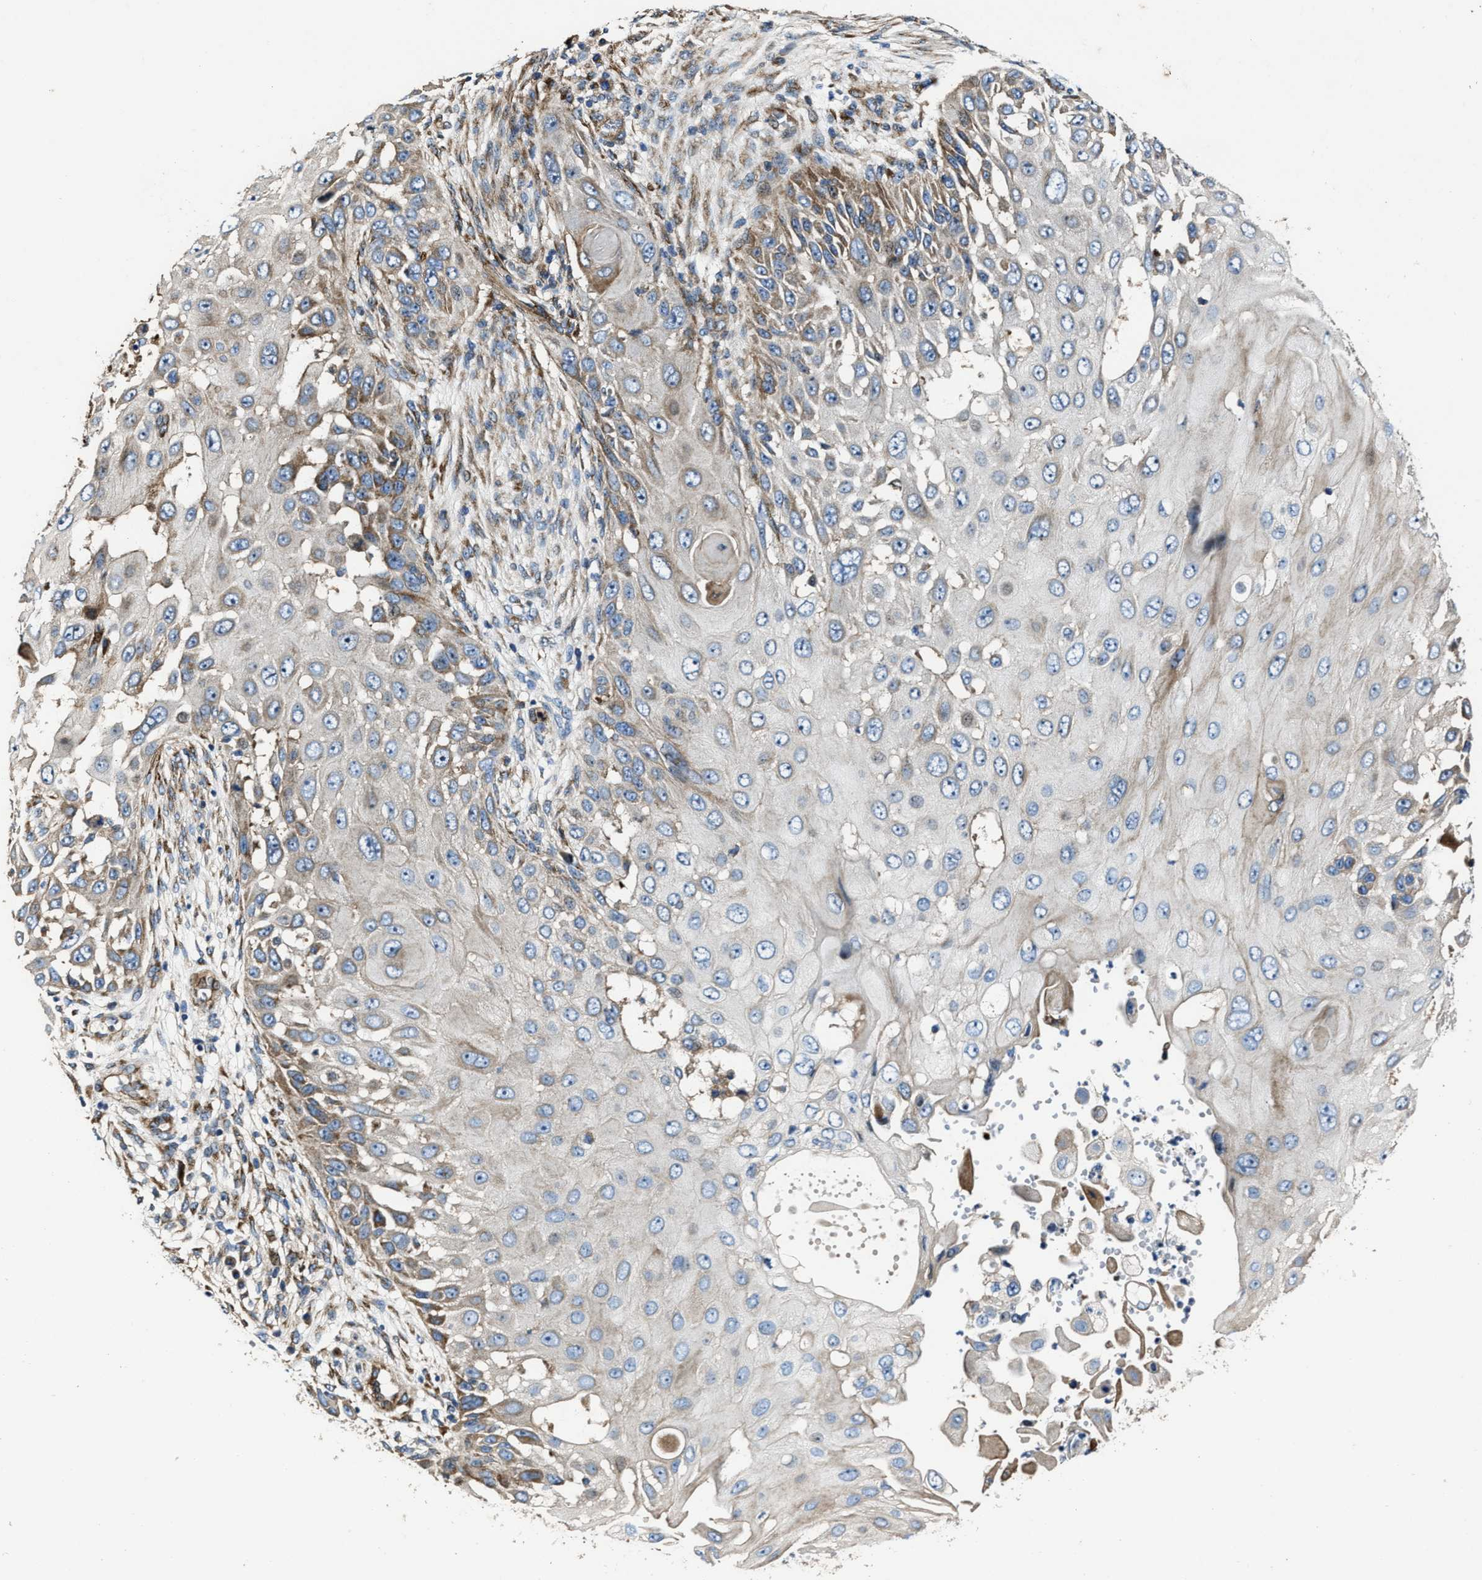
{"staining": {"intensity": "moderate", "quantity": "<25%", "location": "cytoplasmic/membranous"}, "tissue": "skin cancer", "cell_type": "Tumor cells", "image_type": "cancer", "snomed": [{"axis": "morphology", "description": "Squamous cell carcinoma, NOS"}, {"axis": "topography", "description": "Skin"}], "caption": "A brown stain highlights moderate cytoplasmic/membranous staining of a protein in skin squamous cell carcinoma tumor cells. Using DAB (3,3'-diaminobenzidine) (brown) and hematoxylin (blue) stains, captured at high magnification using brightfield microscopy.", "gene": "PTAR1", "patient": {"sex": "female", "age": 44}}